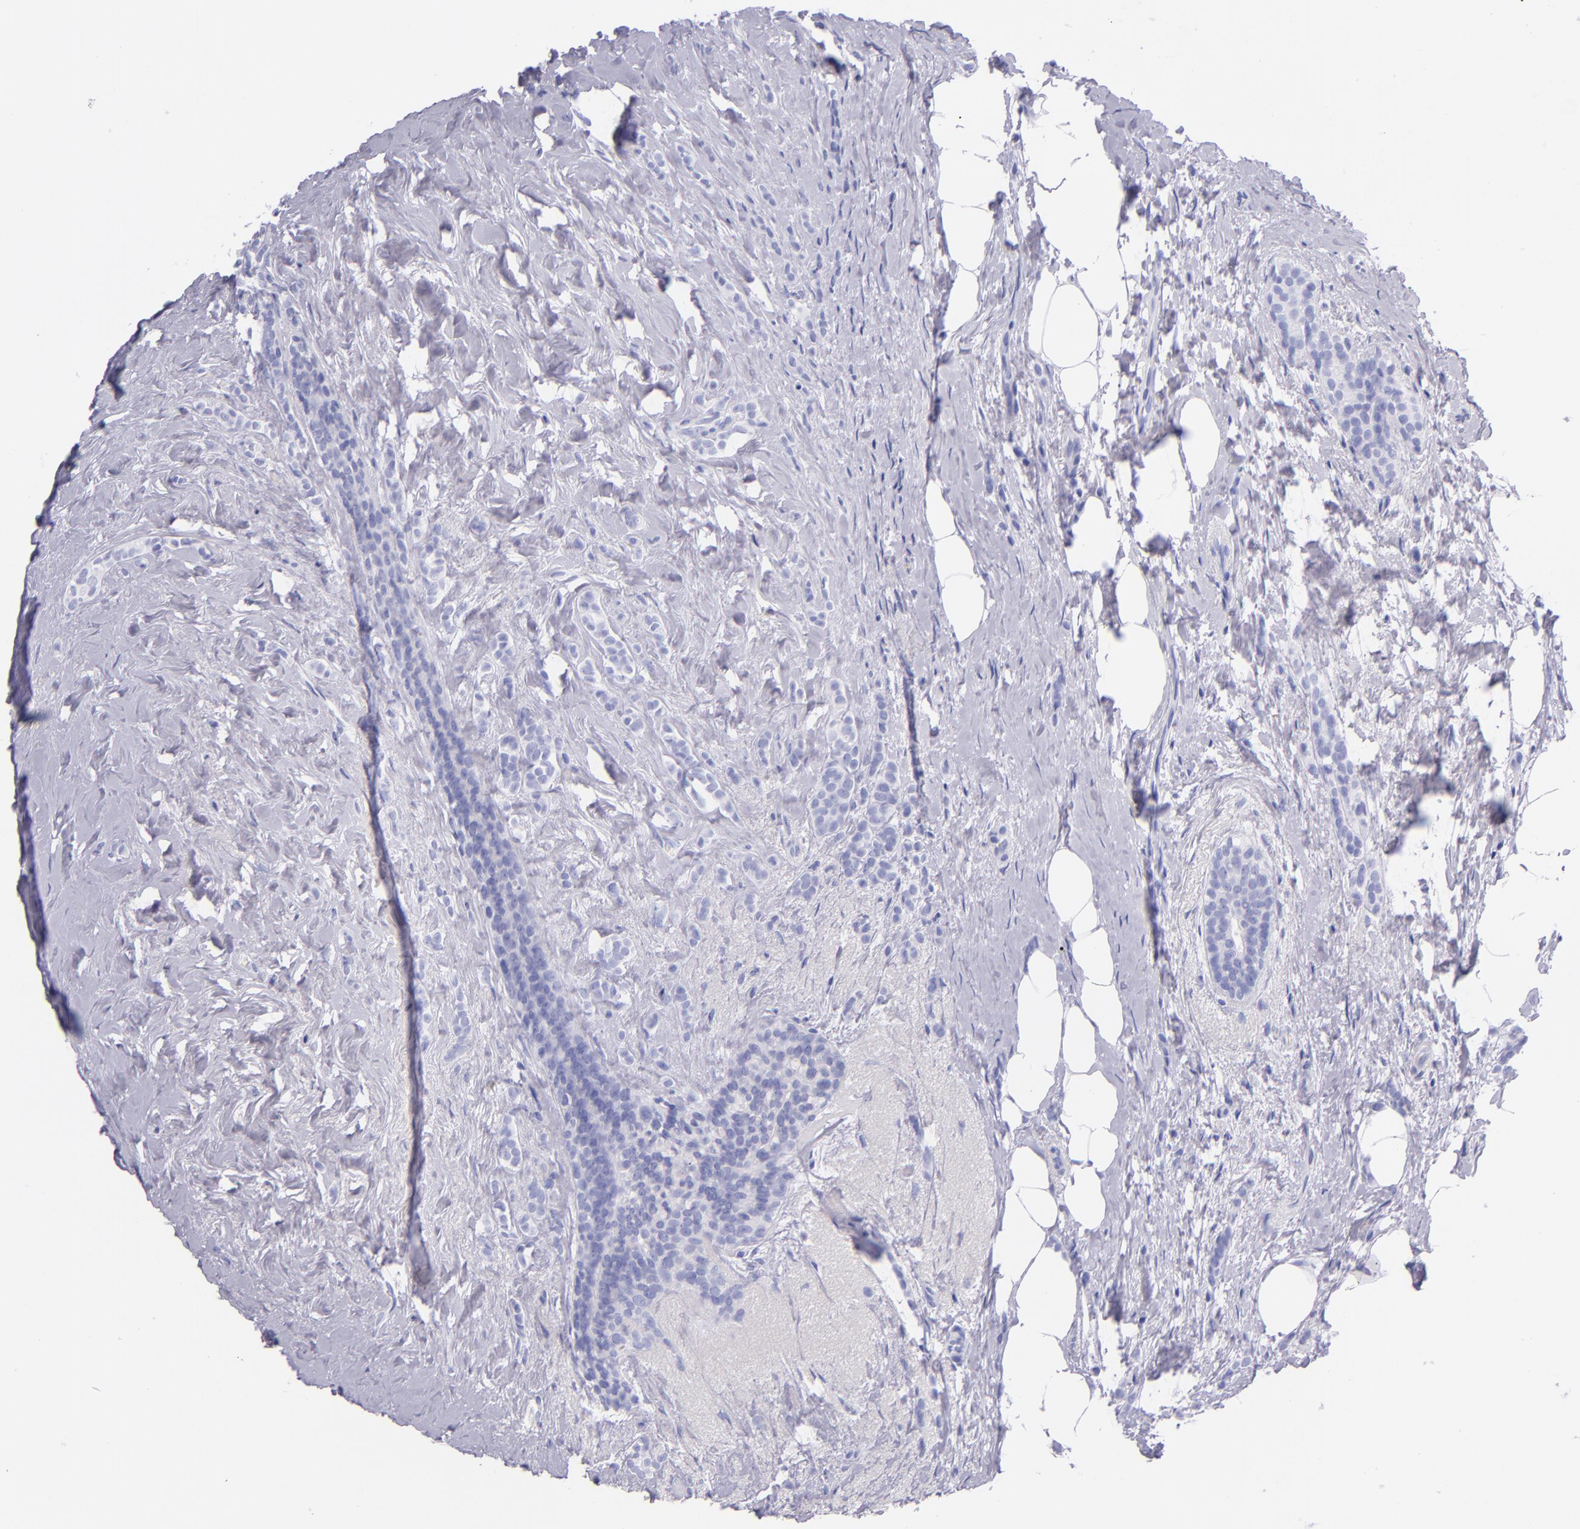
{"staining": {"intensity": "negative", "quantity": "none", "location": "none"}, "tissue": "breast cancer", "cell_type": "Tumor cells", "image_type": "cancer", "snomed": [{"axis": "morphology", "description": "Lobular carcinoma"}, {"axis": "topography", "description": "Breast"}], "caption": "Histopathology image shows no significant protein staining in tumor cells of lobular carcinoma (breast).", "gene": "SFTPA2", "patient": {"sex": "female", "age": 56}}